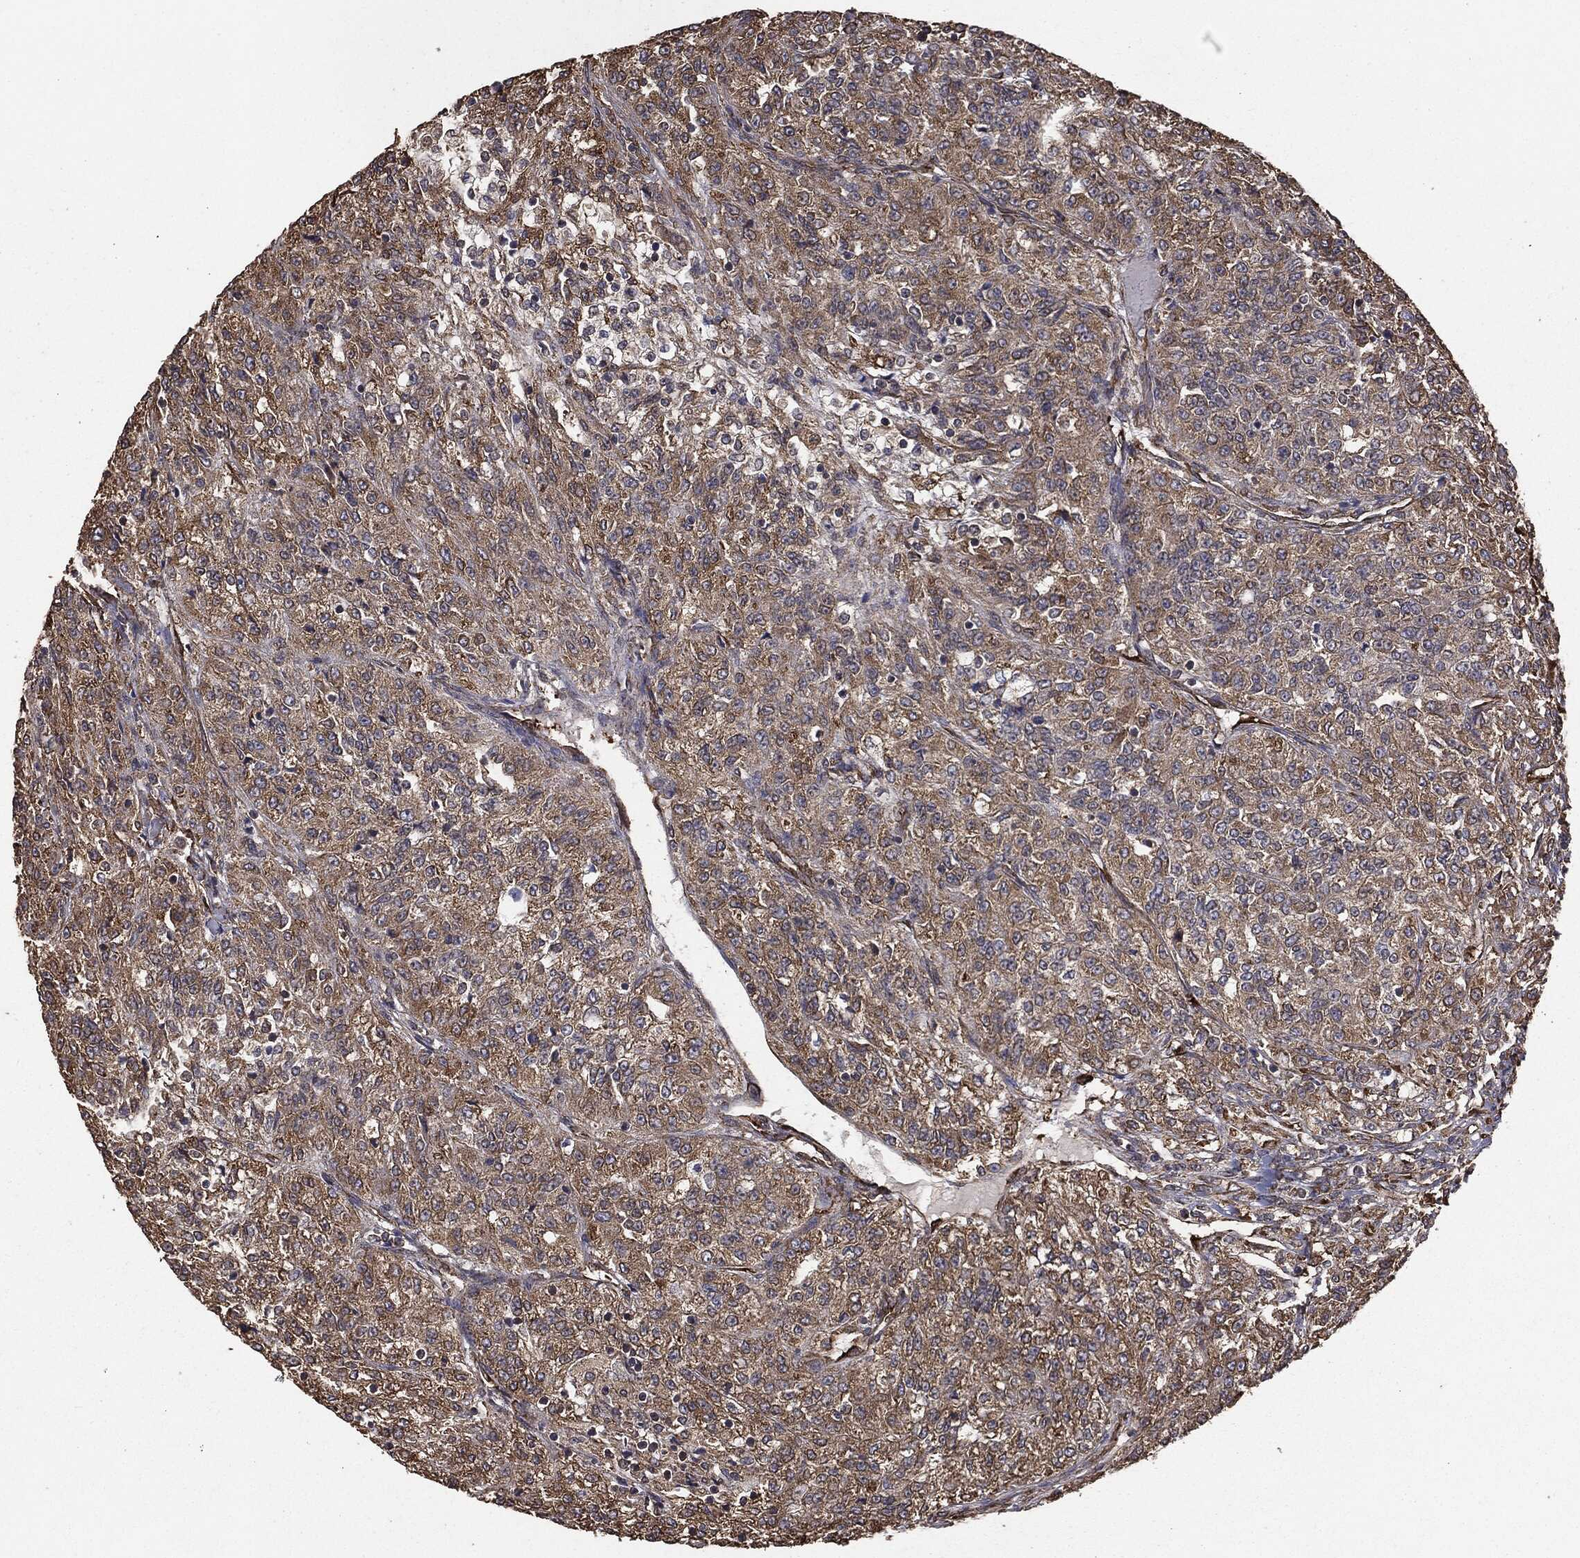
{"staining": {"intensity": "weak", "quantity": ">75%", "location": "cytoplasmic/membranous"}, "tissue": "renal cancer", "cell_type": "Tumor cells", "image_type": "cancer", "snomed": [{"axis": "morphology", "description": "Adenocarcinoma, NOS"}, {"axis": "topography", "description": "Kidney"}], "caption": "A histopathology image of human adenocarcinoma (renal) stained for a protein shows weak cytoplasmic/membranous brown staining in tumor cells.", "gene": "MTOR", "patient": {"sex": "female", "age": 63}}